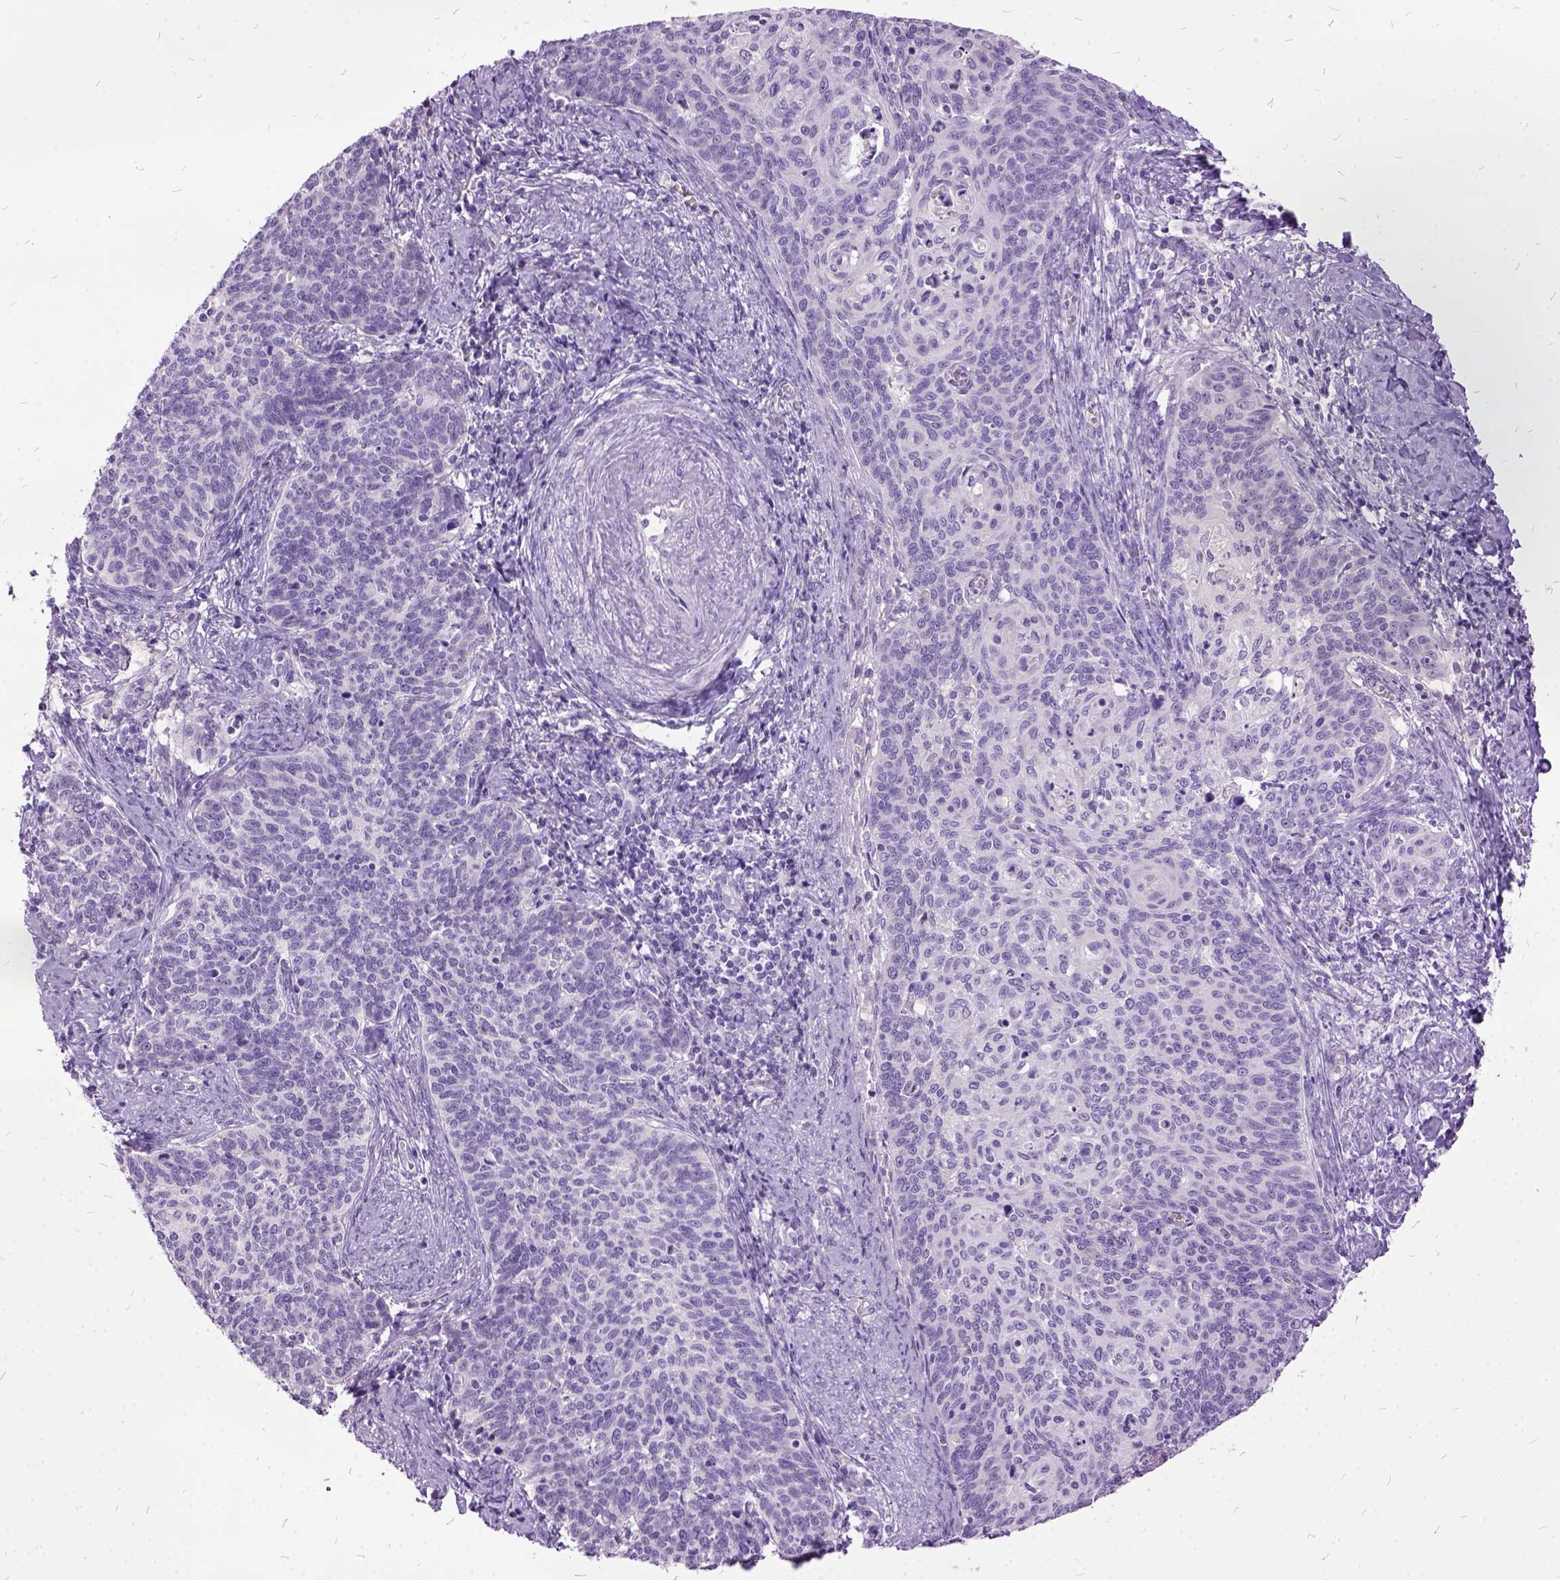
{"staining": {"intensity": "negative", "quantity": "none", "location": "none"}, "tissue": "cervical cancer", "cell_type": "Tumor cells", "image_type": "cancer", "snomed": [{"axis": "morphology", "description": "Normal tissue, NOS"}, {"axis": "morphology", "description": "Squamous cell carcinoma, NOS"}, {"axis": "topography", "description": "Cervix"}], "caption": "Human cervical cancer (squamous cell carcinoma) stained for a protein using immunohistochemistry (IHC) reveals no expression in tumor cells.", "gene": "MME", "patient": {"sex": "female", "age": 39}}